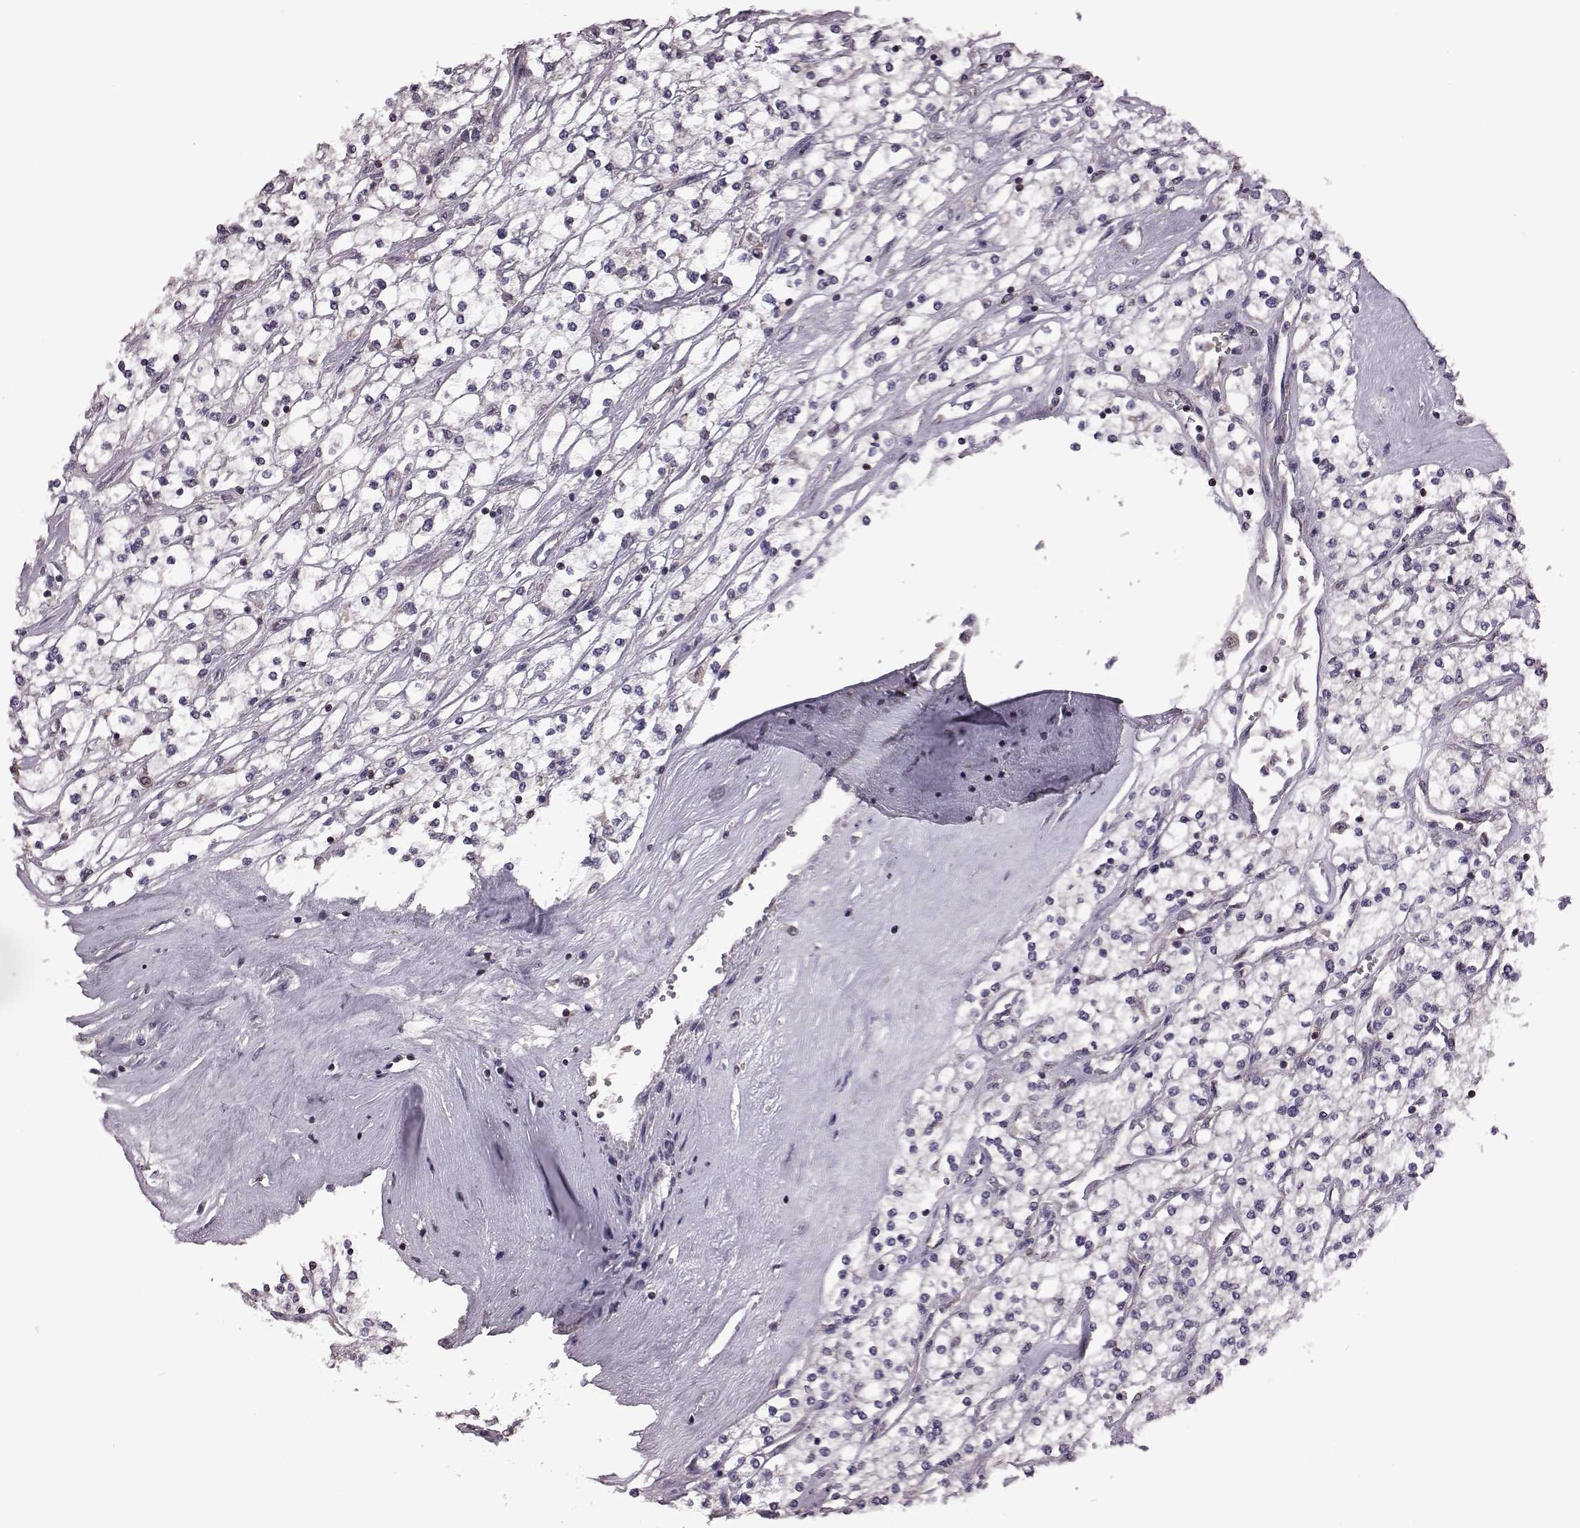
{"staining": {"intensity": "negative", "quantity": "none", "location": "none"}, "tissue": "renal cancer", "cell_type": "Tumor cells", "image_type": "cancer", "snomed": [{"axis": "morphology", "description": "Adenocarcinoma, NOS"}, {"axis": "topography", "description": "Kidney"}], "caption": "The immunohistochemistry (IHC) micrograph has no significant expression in tumor cells of adenocarcinoma (renal) tissue.", "gene": "CDC42SE1", "patient": {"sex": "male", "age": 80}}